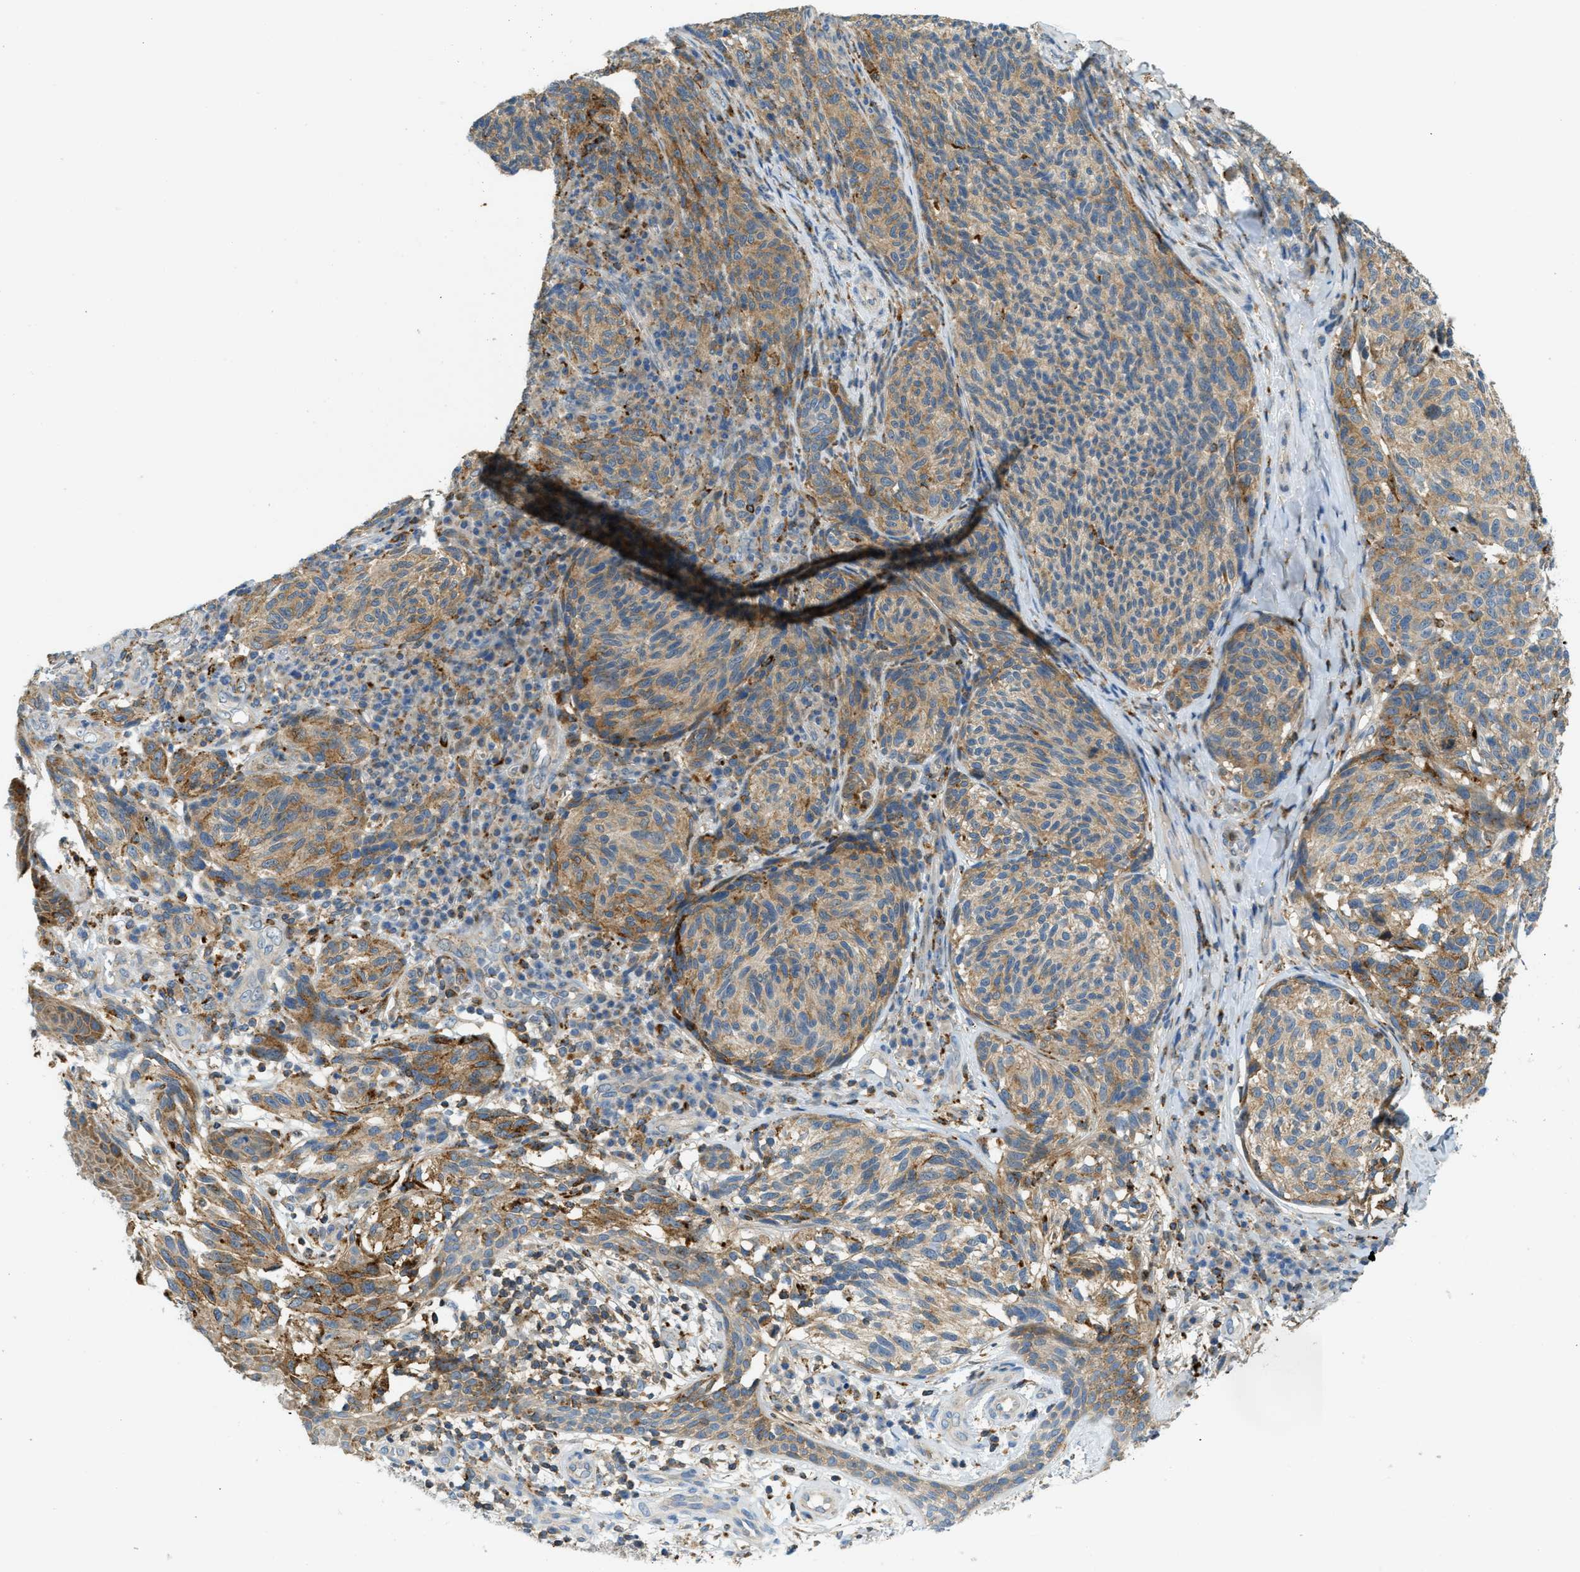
{"staining": {"intensity": "moderate", "quantity": "<25%", "location": "cytoplasmic/membranous"}, "tissue": "melanoma", "cell_type": "Tumor cells", "image_type": "cancer", "snomed": [{"axis": "morphology", "description": "Malignant melanoma, NOS"}, {"axis": "topography", "description": "Skin"}], "caption": "A high-resolution photomicrograph shows immunohistochemistry staining of malignant melanoma, which displays moderate cytoplasmic/membranous expression in approximately <25% of tumor cells.", "gene": "PLBD2", "patient": {"sex": "female", "age": 73}}